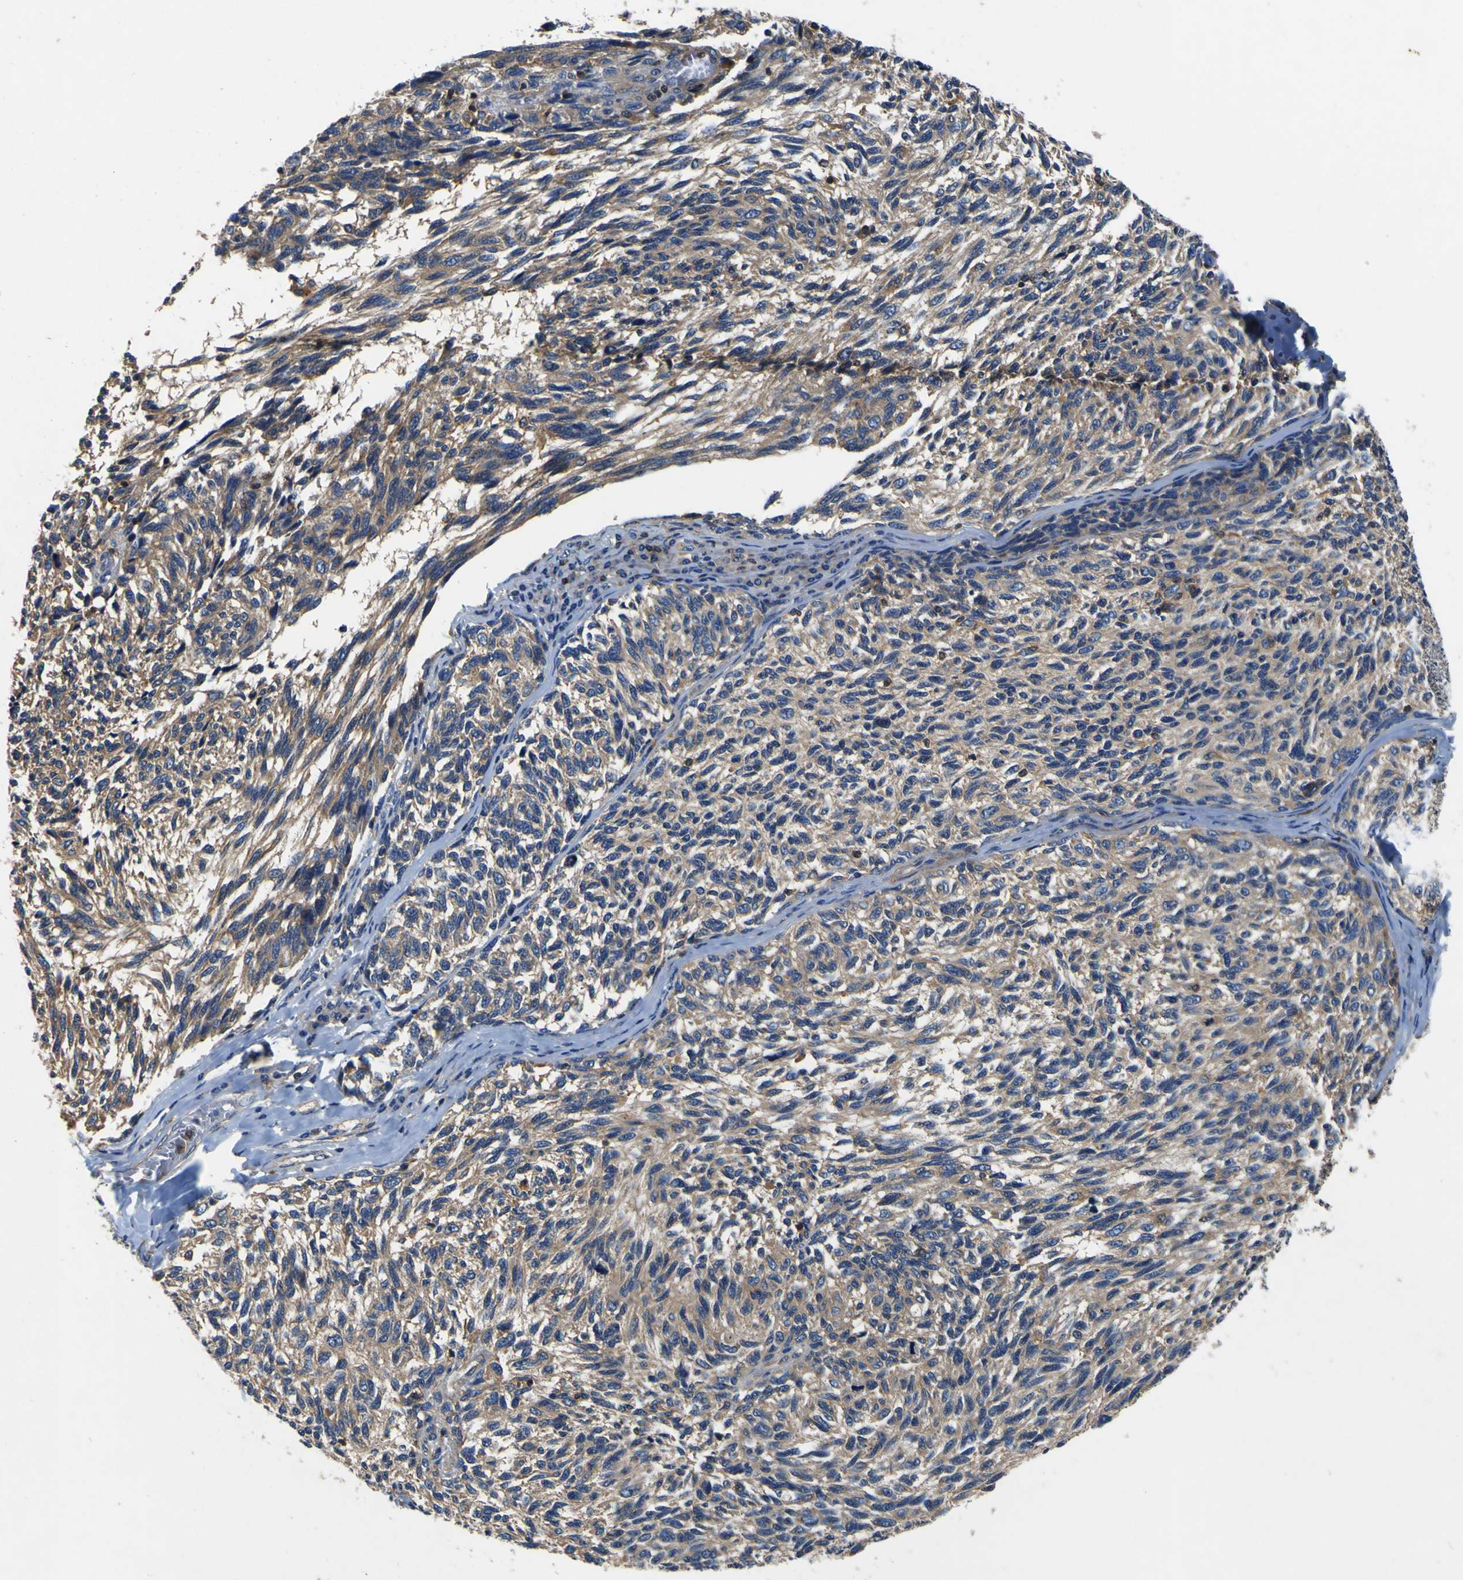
{"staining": {"intensity": "weak", "quantity": ">75%", "location": "cytoplasmic/membranous"}, "tissue": "melanoma", "cell_type": "Tumor cells", "image_type": "cancer", "snomed": [{"axis": "morphology", "description": "Malignant melanoma, NOS"}, {"axis": "topography", "description": "Skin"}], "caption": "Immunohistochemical staining of melanoma reveals low levels of weak cytoplasmic/membranous positivity in about >75% of tumor cells. (DAB (3,3'-diaminobenzidine) = brown stain, brightfield microscopy at high magnification).", "gene": "CNR2", "patient": {"sex": "female", "age": 73}}